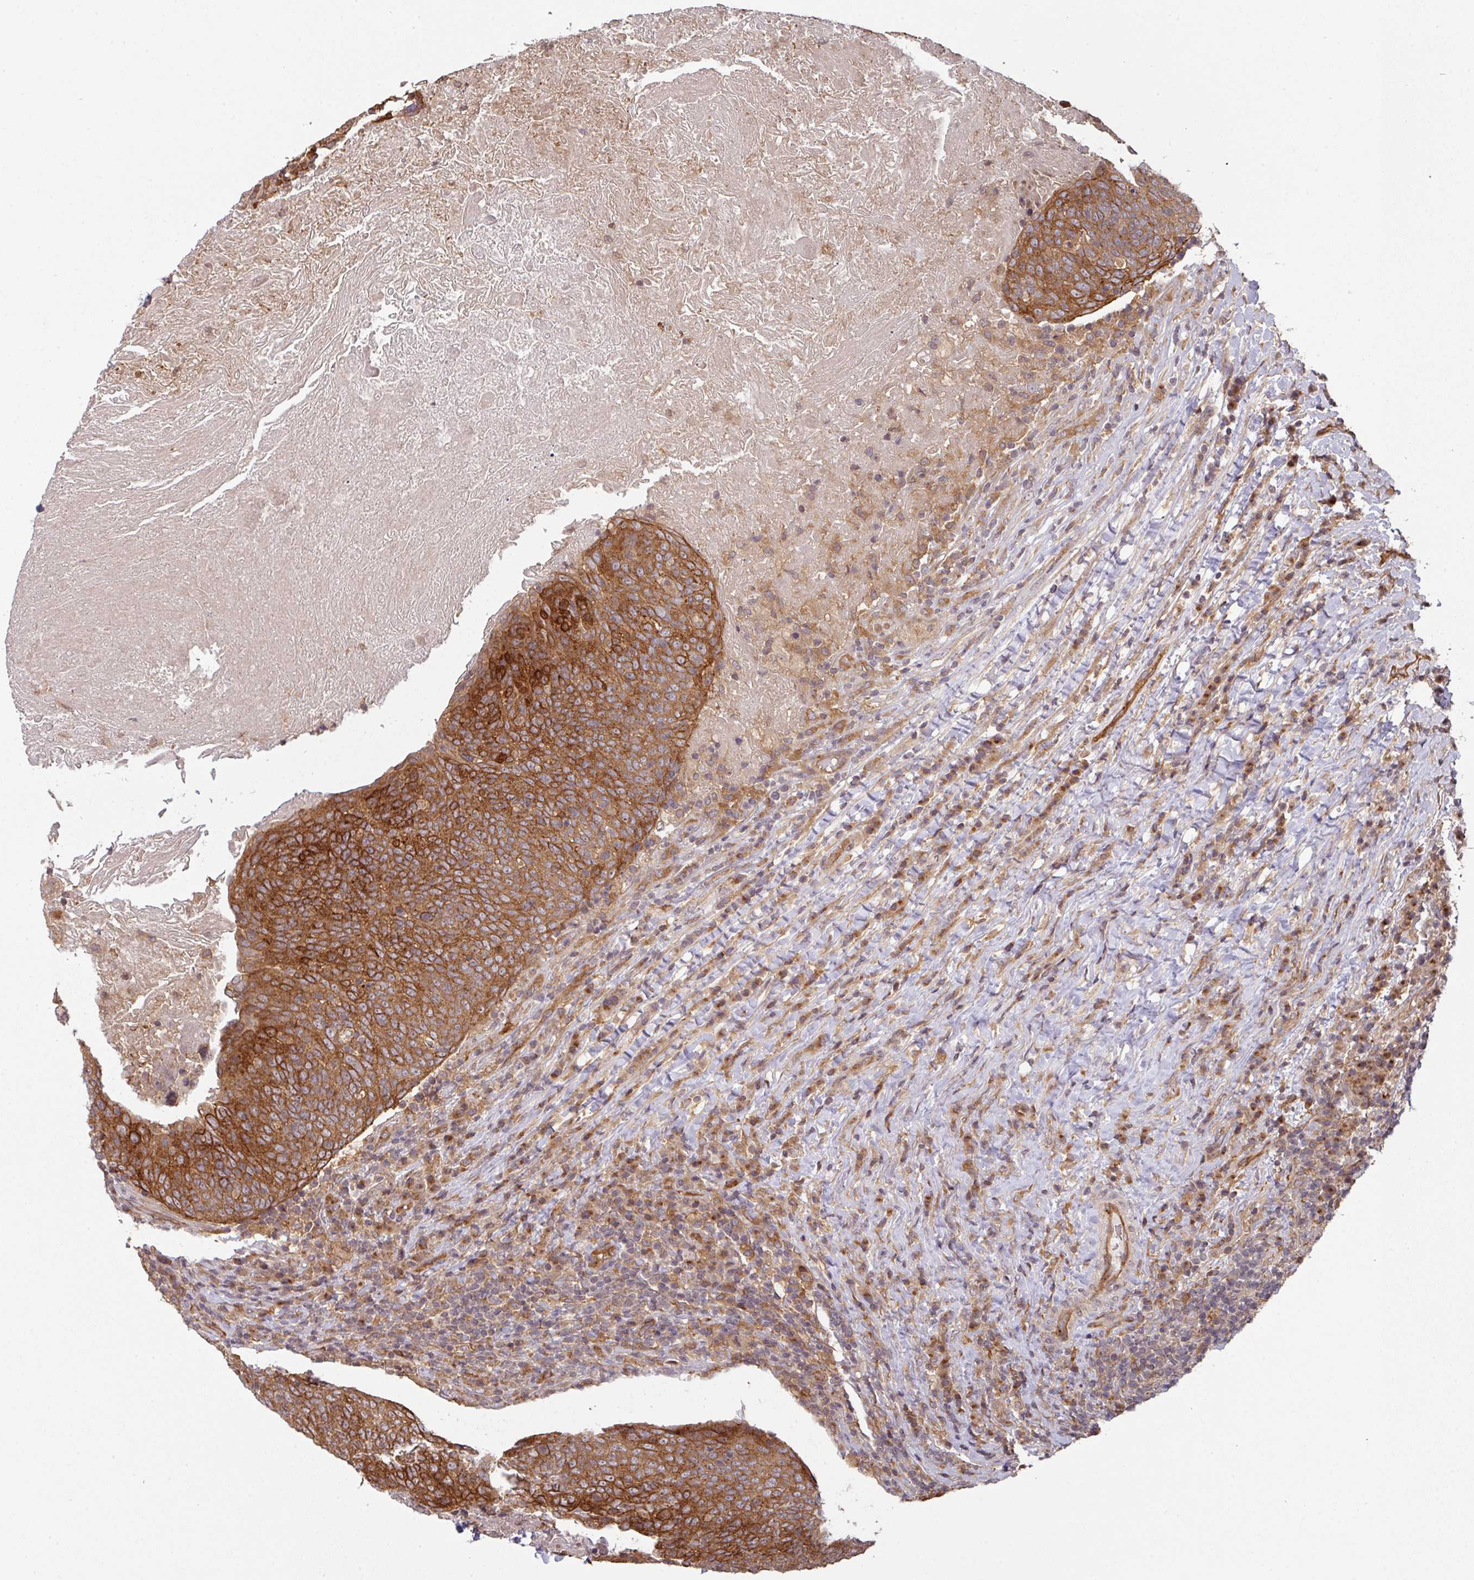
{"staining": {"intensity": "strong", "quantity": ">75%", "location": "cytoplasmic/membranous"}, "tissue": "head and neck cancer", "cell_type": "Tumor cells", "image_type": "cancer", "snomed": [{"axis": "morphology", "description": "Squamous cell carcinoma, NOS"}, {"axis": "morphology", "description": "Squamous cell carcinoma, metastatic, NOS"}, {"axis": "topography", "description": "Lymph node"}, {"axis": "topography", "description": "Head-Neck"}], "caption": "Squamous cell carcinoma (head and neck) was stained to show a protein in brown. There is high levels of strong cytoplasmic/membranous expression in about >75% of tumor cells.", "gene": "CYFIP2", "patient": {"sex": "male", "age": 62}}